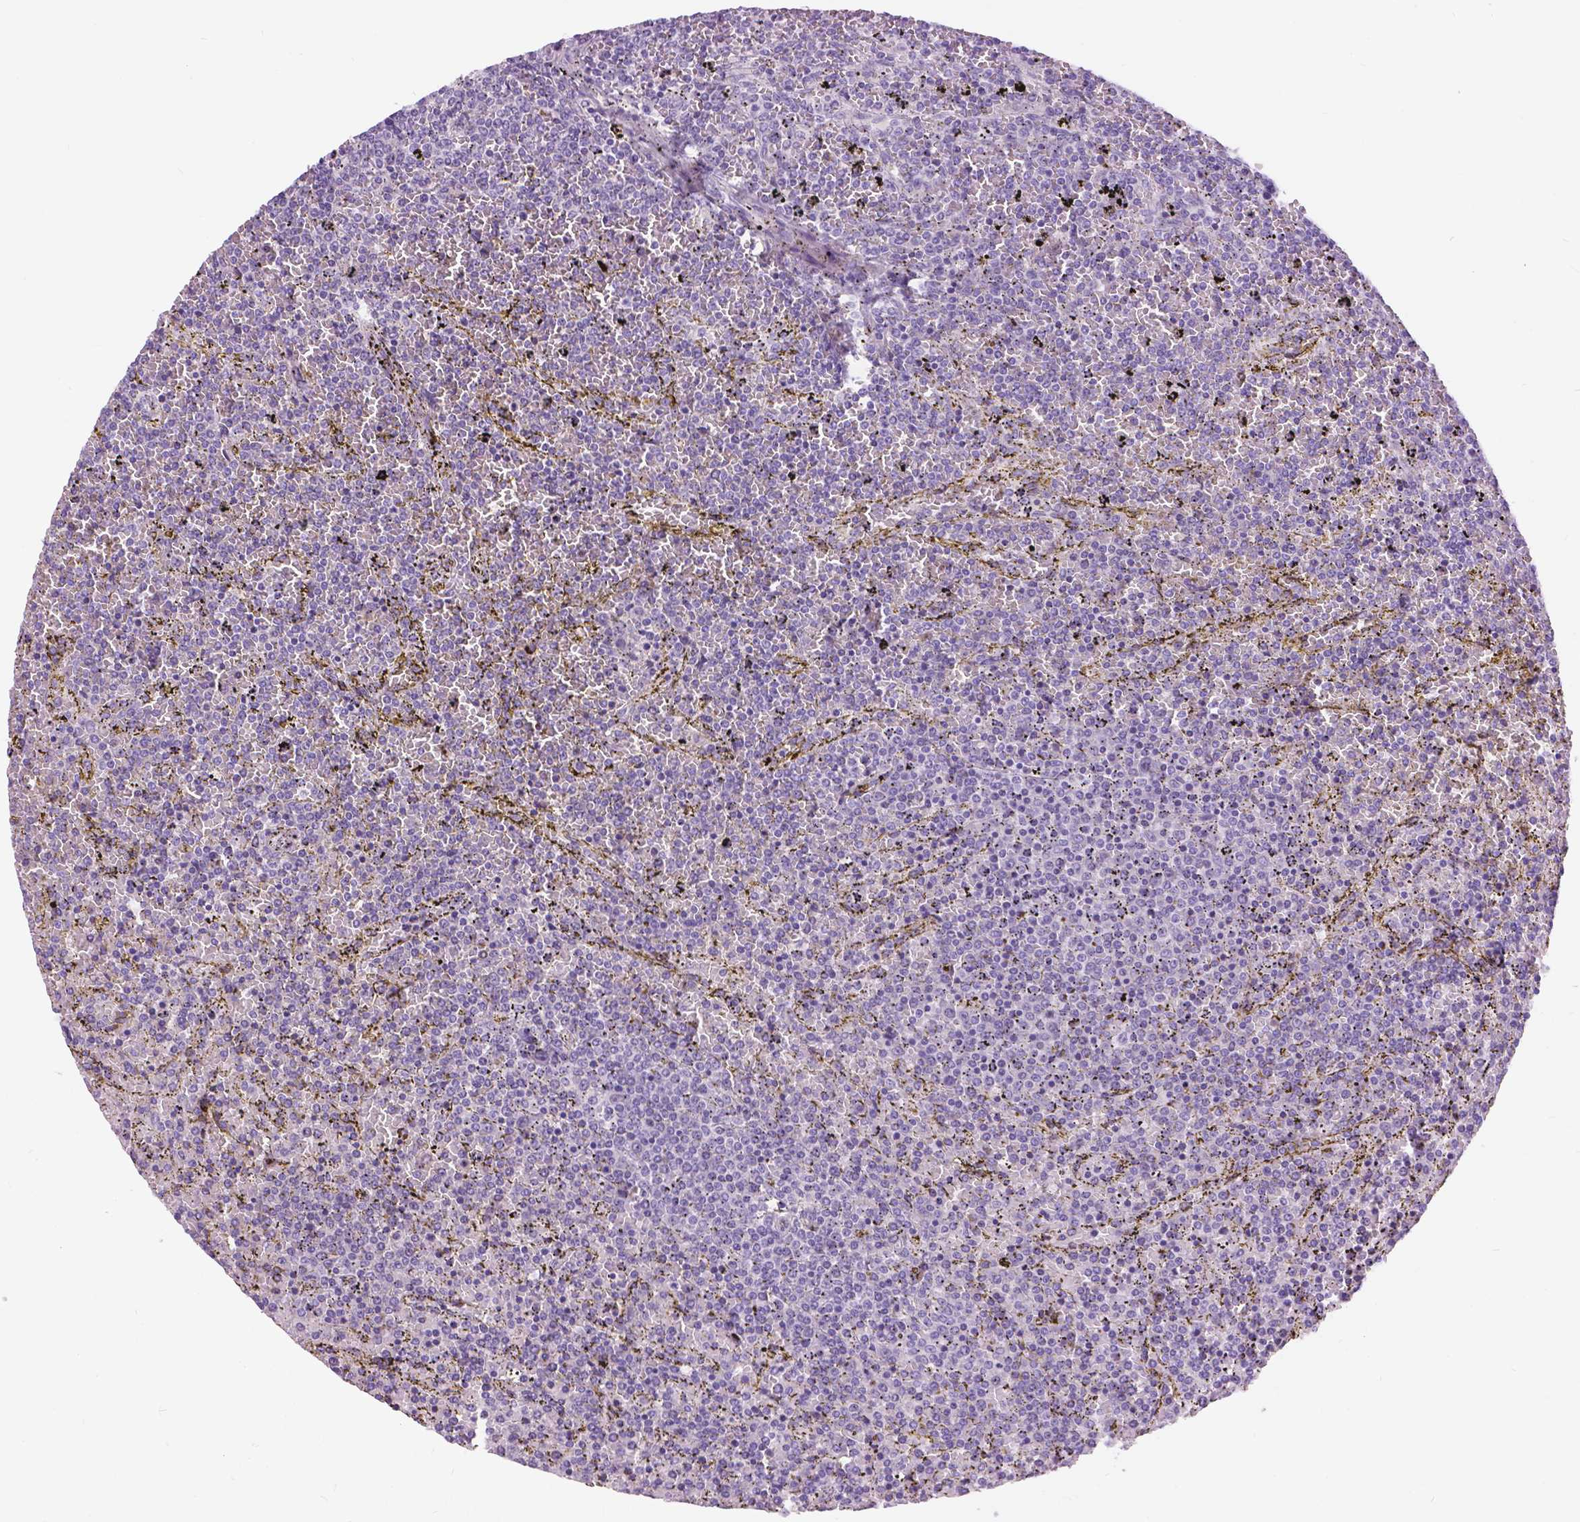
{"staining": {"intensity": "negative", "quantity": "none", "location": "none"}, "tissue": "lymphoma", "cell_type": "Tumor cells", "image_type": "cancer", "snomed": [{"axis": "morphology", "description": "Malignant lymphoma, non-Hodgkin's type, Low grade"}, {"axis": "topography", "description": "Spleen"}], "caption": "High magnification brightfield microscopy of lymphoma stained with DAB (brown) and counterstained with hematoxylin (blue): tumor cells show no significant expression.", "gene": "TP53TG5", "patient": {"sex": "female", "age": 77}}